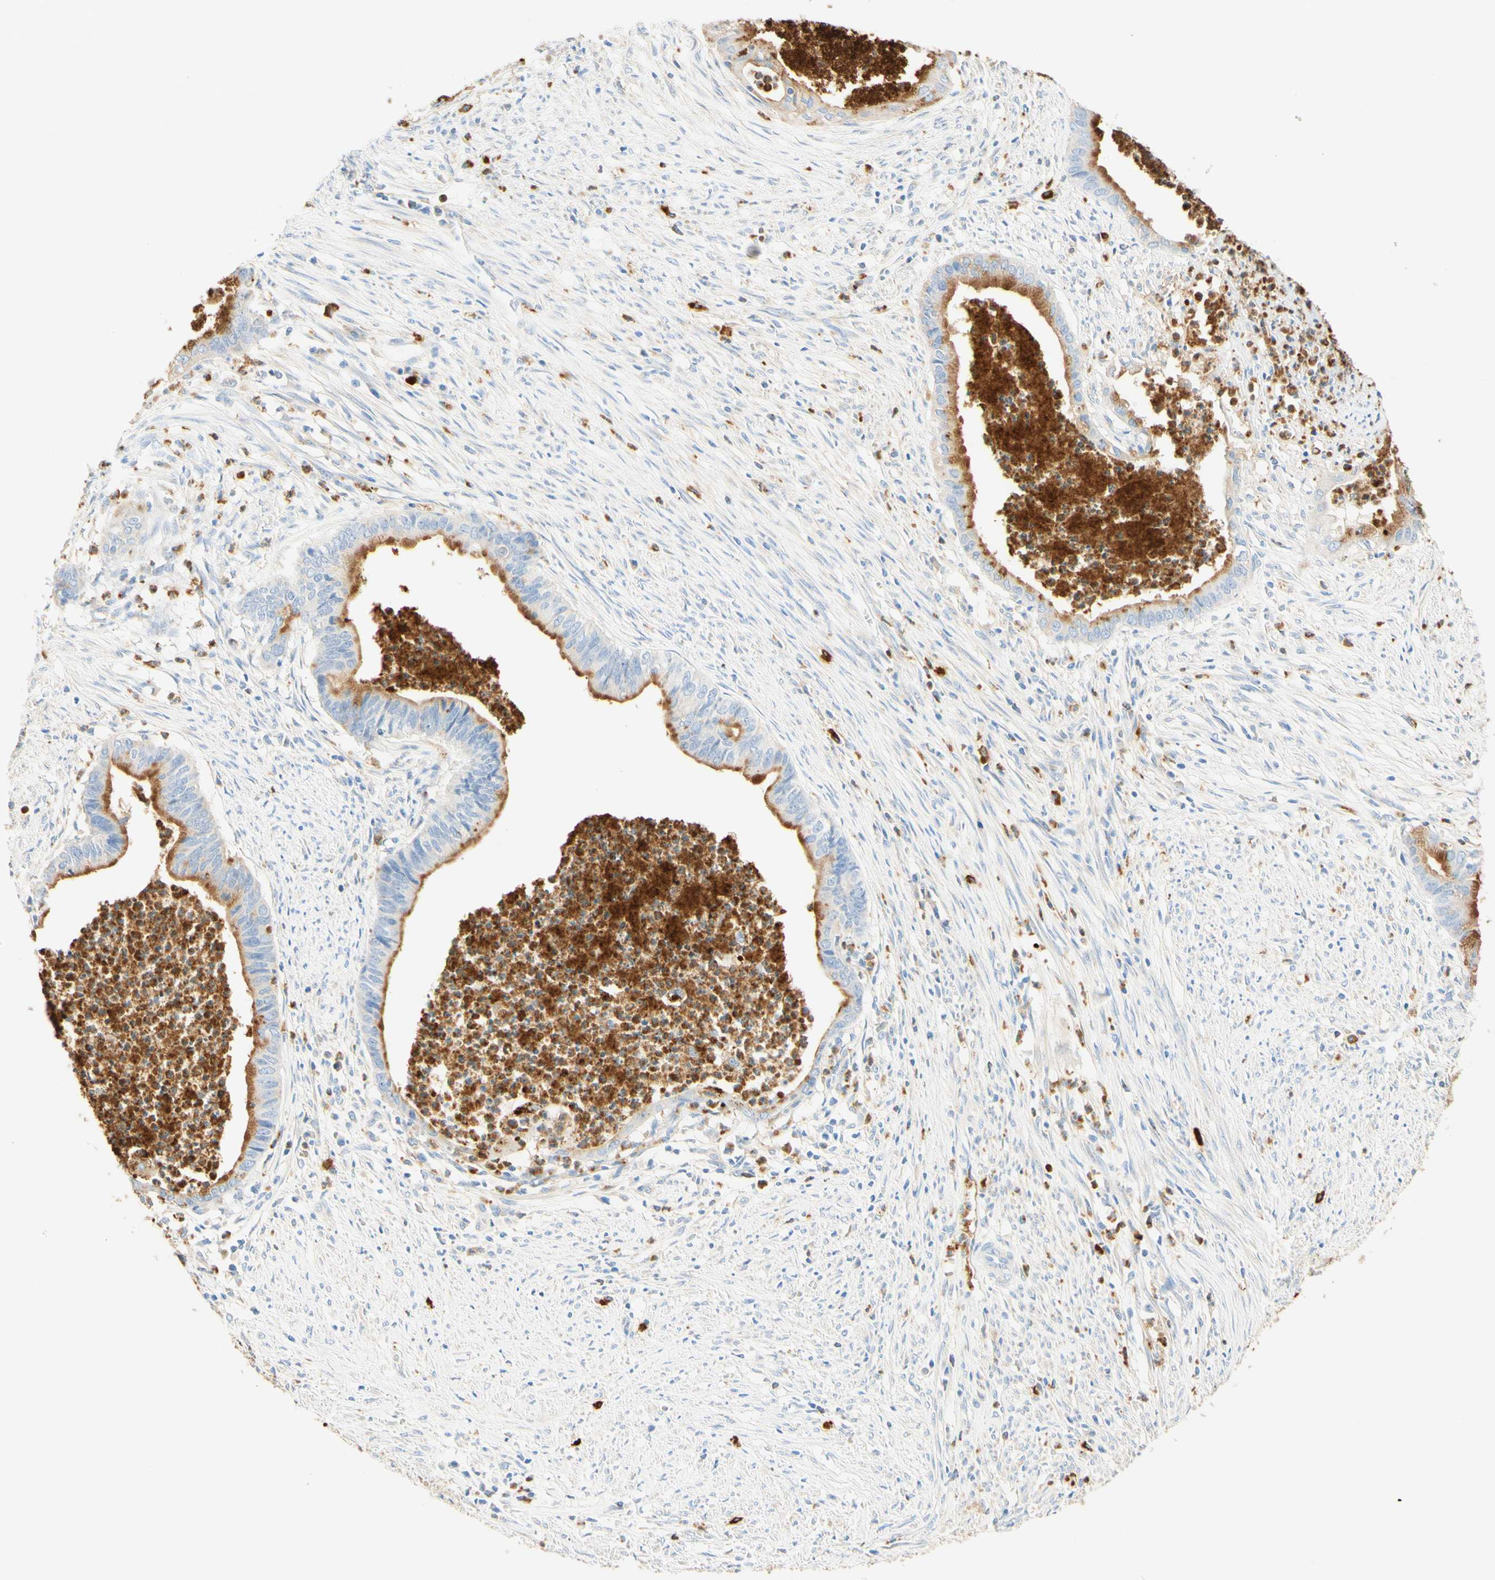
{"staining": {"intensity": "moderate", "quantity": ">75%", "location": "cytoplasmic/membranous"}, "tissue": "endometrial cancer", "cell_type": "Tumor cells", "image_type": "cancer", "snomed": [{"axis": "morphology", "description": "Necrosis, NOS"}, {"axis": "morphology", "description": "Adenocarcinoma, NOS"}, {"axis": "topography", "description": "Endometrium"}], "caption": "A brown stain labels moderate cytoplasmic/membranous positivity of a protein in human adenocarcinoma (endometrial) tumor cells.", "gene": "CD63", "patient": {"sex": "female", "age": 79}}